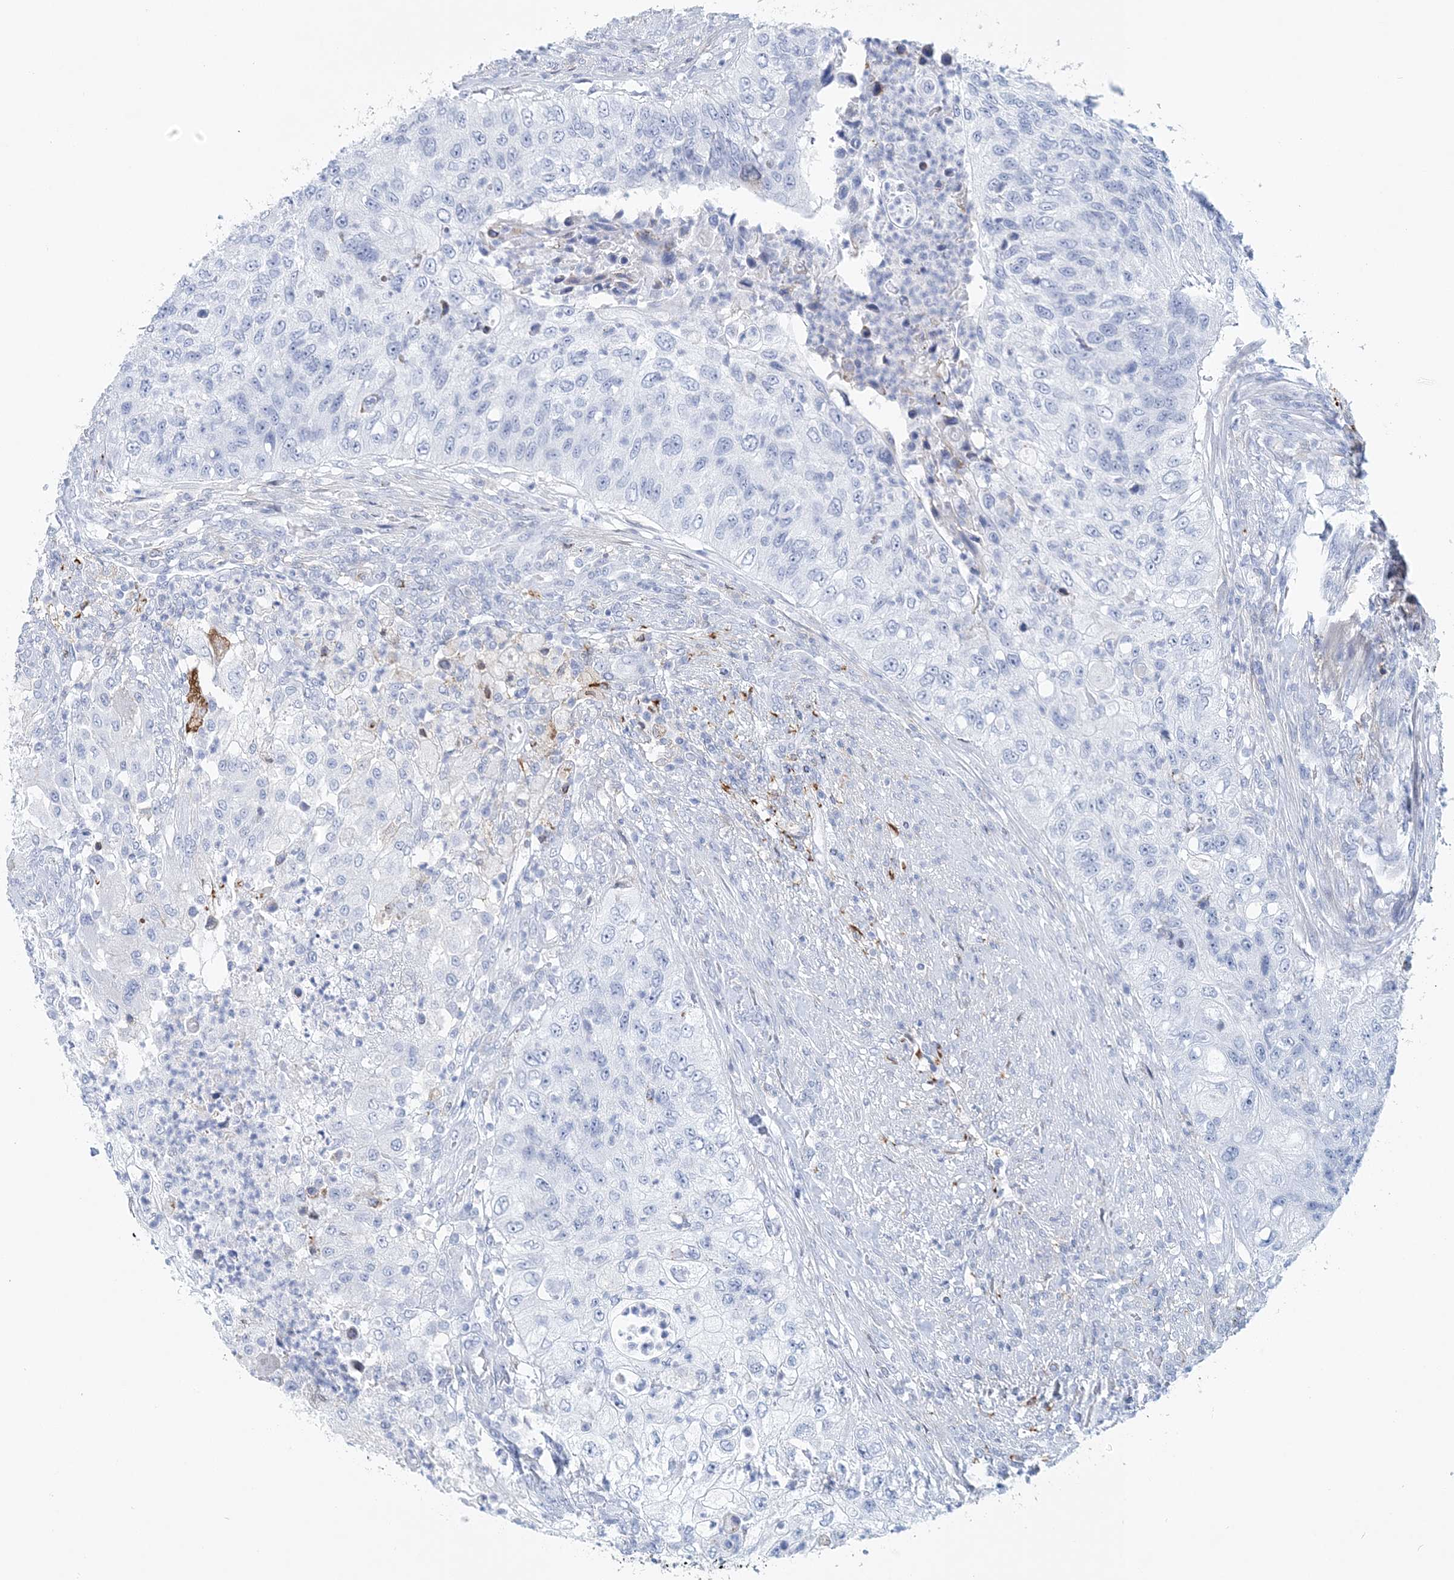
{"staining": {"intensity": "negative", "quantity": "none", "location": "none"}, "tissue": "urothelial cancer", "cell_type": "Tumor cells", "image_type": "cancer", "snomed": [{"axis": "morphology", "description": "Urothelial carcinoma, High grade"}, {"axis": "topography", "description": "Urinary bladder"}], "caption": "Human high-grade urothelial carcinoma stained for a protein using immunohistochemistry exhibits no expression in tumor cells.", "gene": "NKX6-1", "patient": {"sex": "female", "age": 60}}